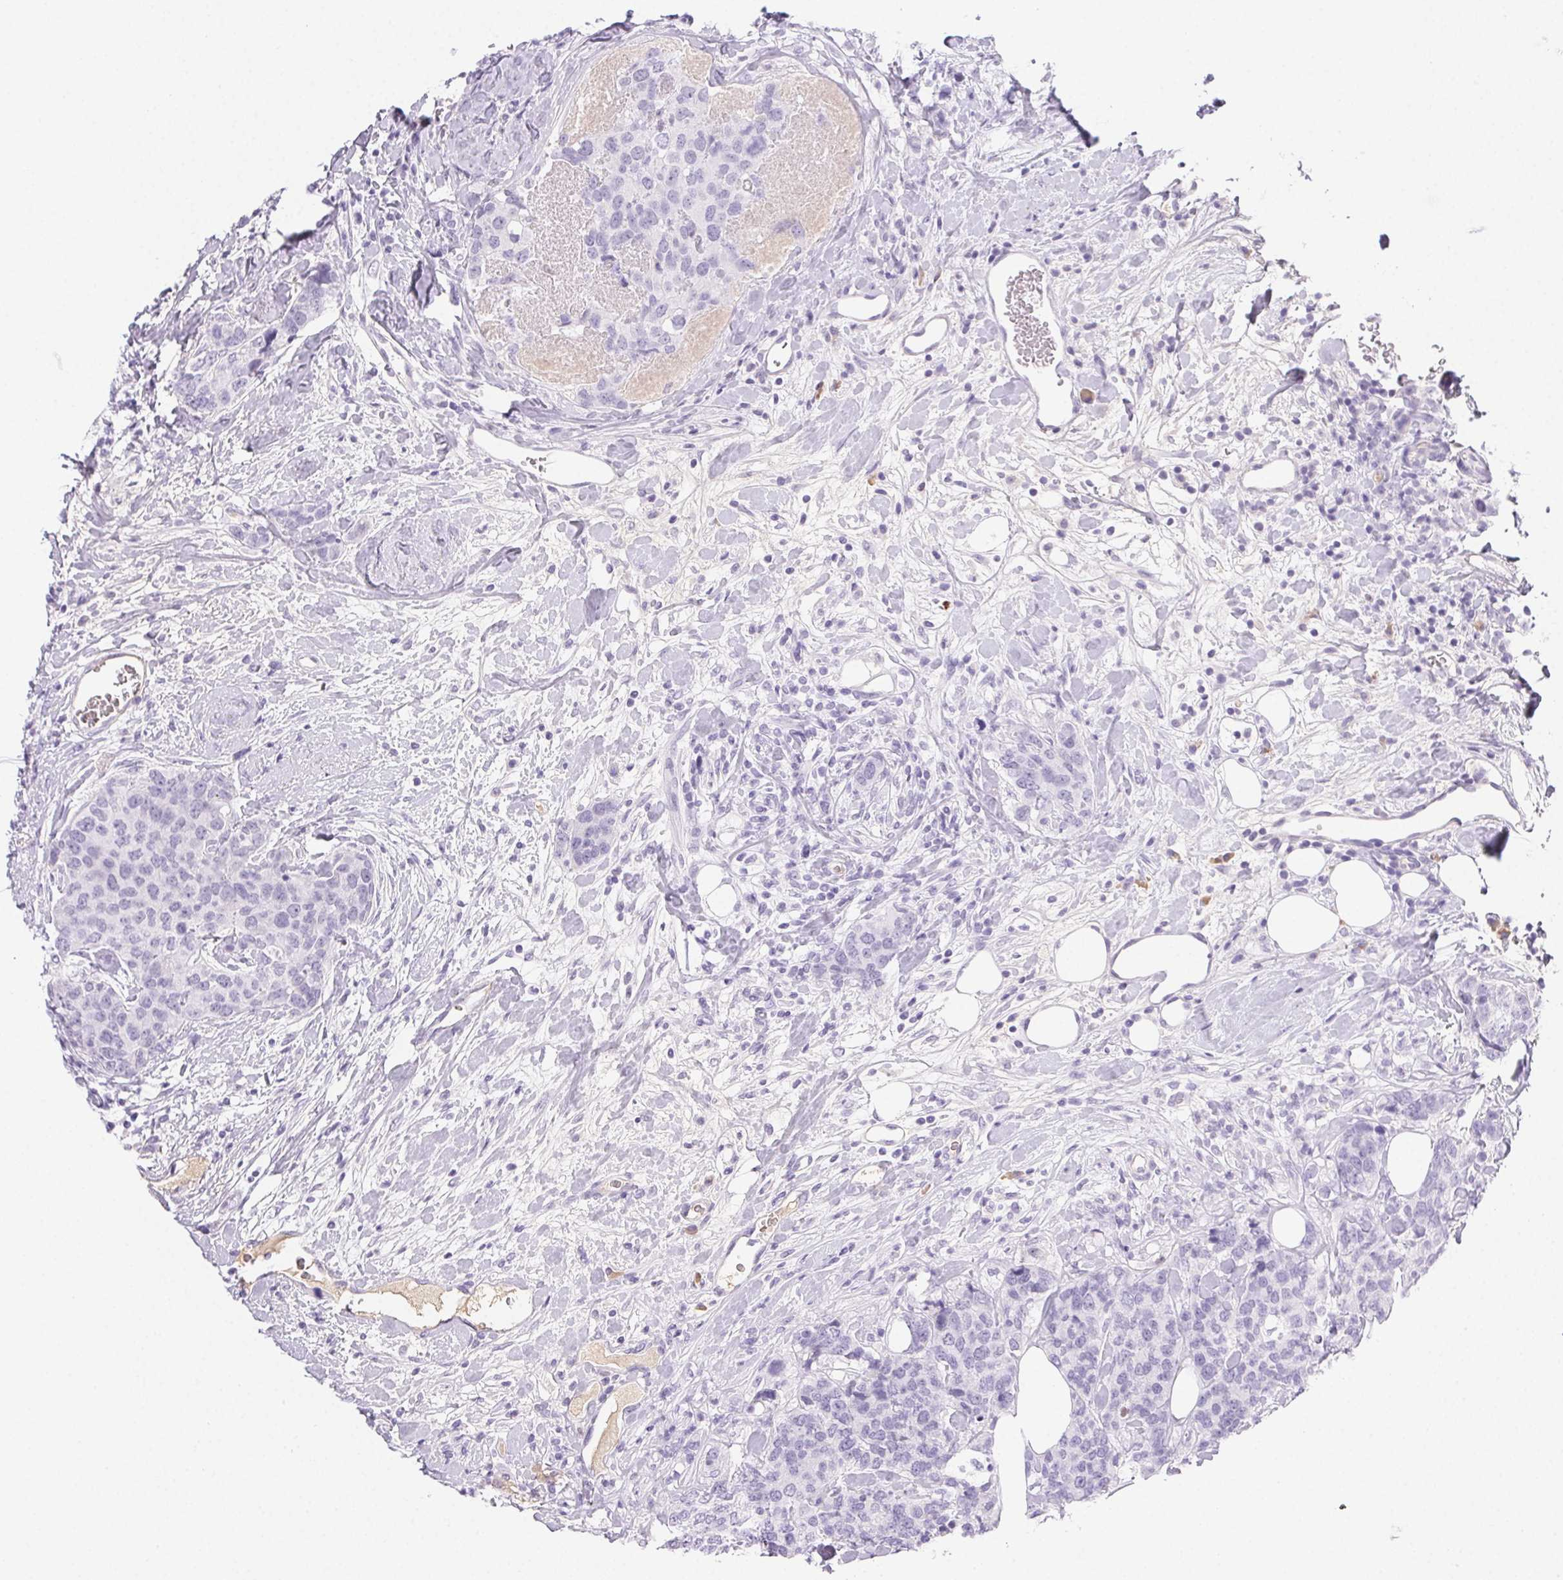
{"staining": {"intensity": "negative", "quantity": "none", "location": "none"}, "tissue": "breast cancer", "cell_type": "Tumor cells", "image_type": "cancer", "snomed": [{"axis": "morphology", "description": "Lobular carcinoma"}, {"axis": "topography", "description": "Breast"}], "caption": "Lobular carcinoma (breast) stained for a protein using immunohistochemistry (IHC) demonstrates no positivity tumor cells.", "gene": "PADI4", "patient": {"sex": "female", "age": 59}}